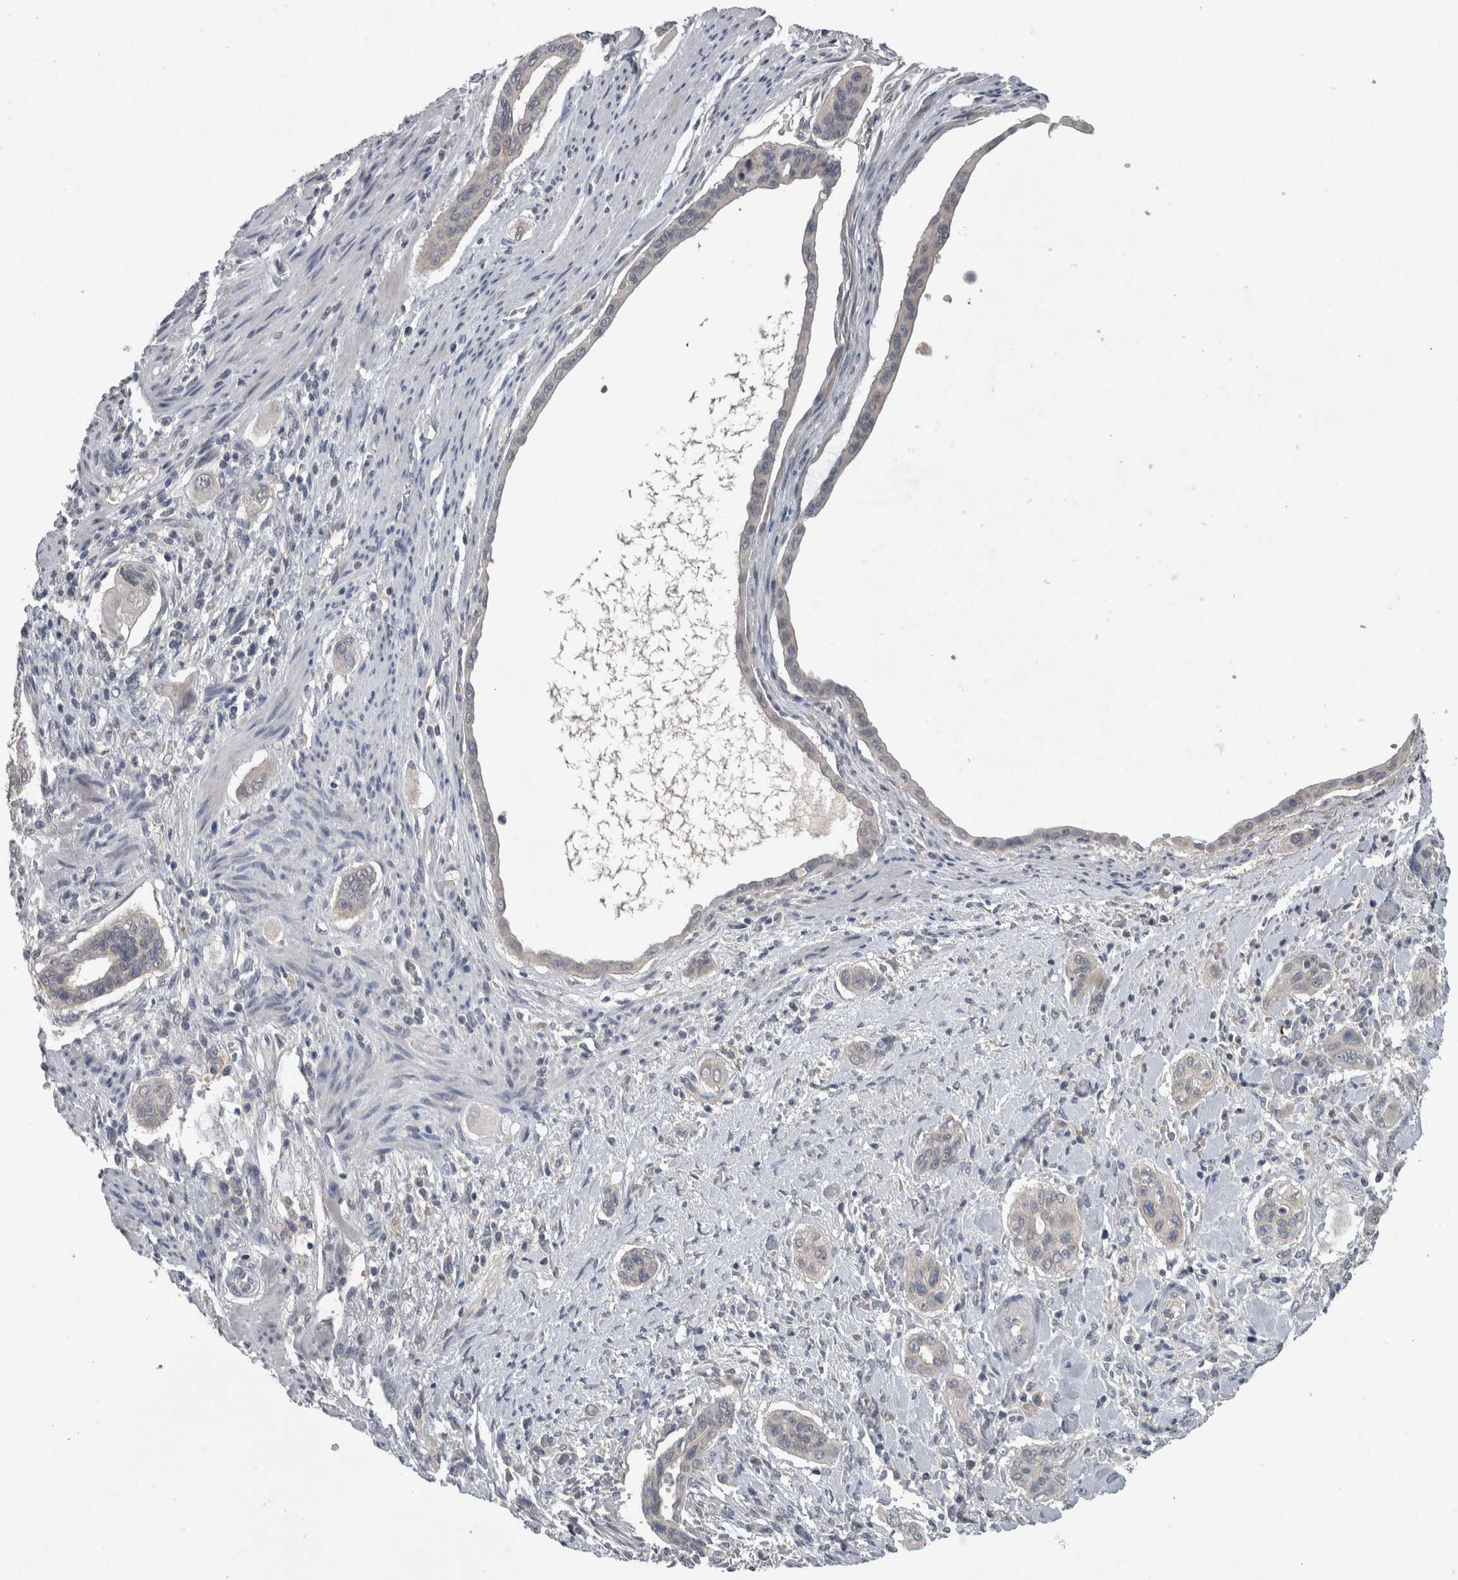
{"staining": {"intensity": "negative", "quantity": "none", "location": "none"}, "tissue": "pancreatic cancer", "cell_type": "Tumor cells", "image_type": "cancer", "snomed": [{"axis": "morphology", "description": "Adenocarcinoma, NOS"}, {"axis": "topography", "description": "Pancreas"}], "caption": "DAB immunohistochemical staining of pancreatic cancer shows no significant positivity in tumor cells. The staining was performed using DAB to visualize the protein expression in brown, while the nuclei were stained in blue with hematoxylin (Magnification: 20x).", "gene": "SLC22A11", "patient": {"sex": "male", "age": 77}}